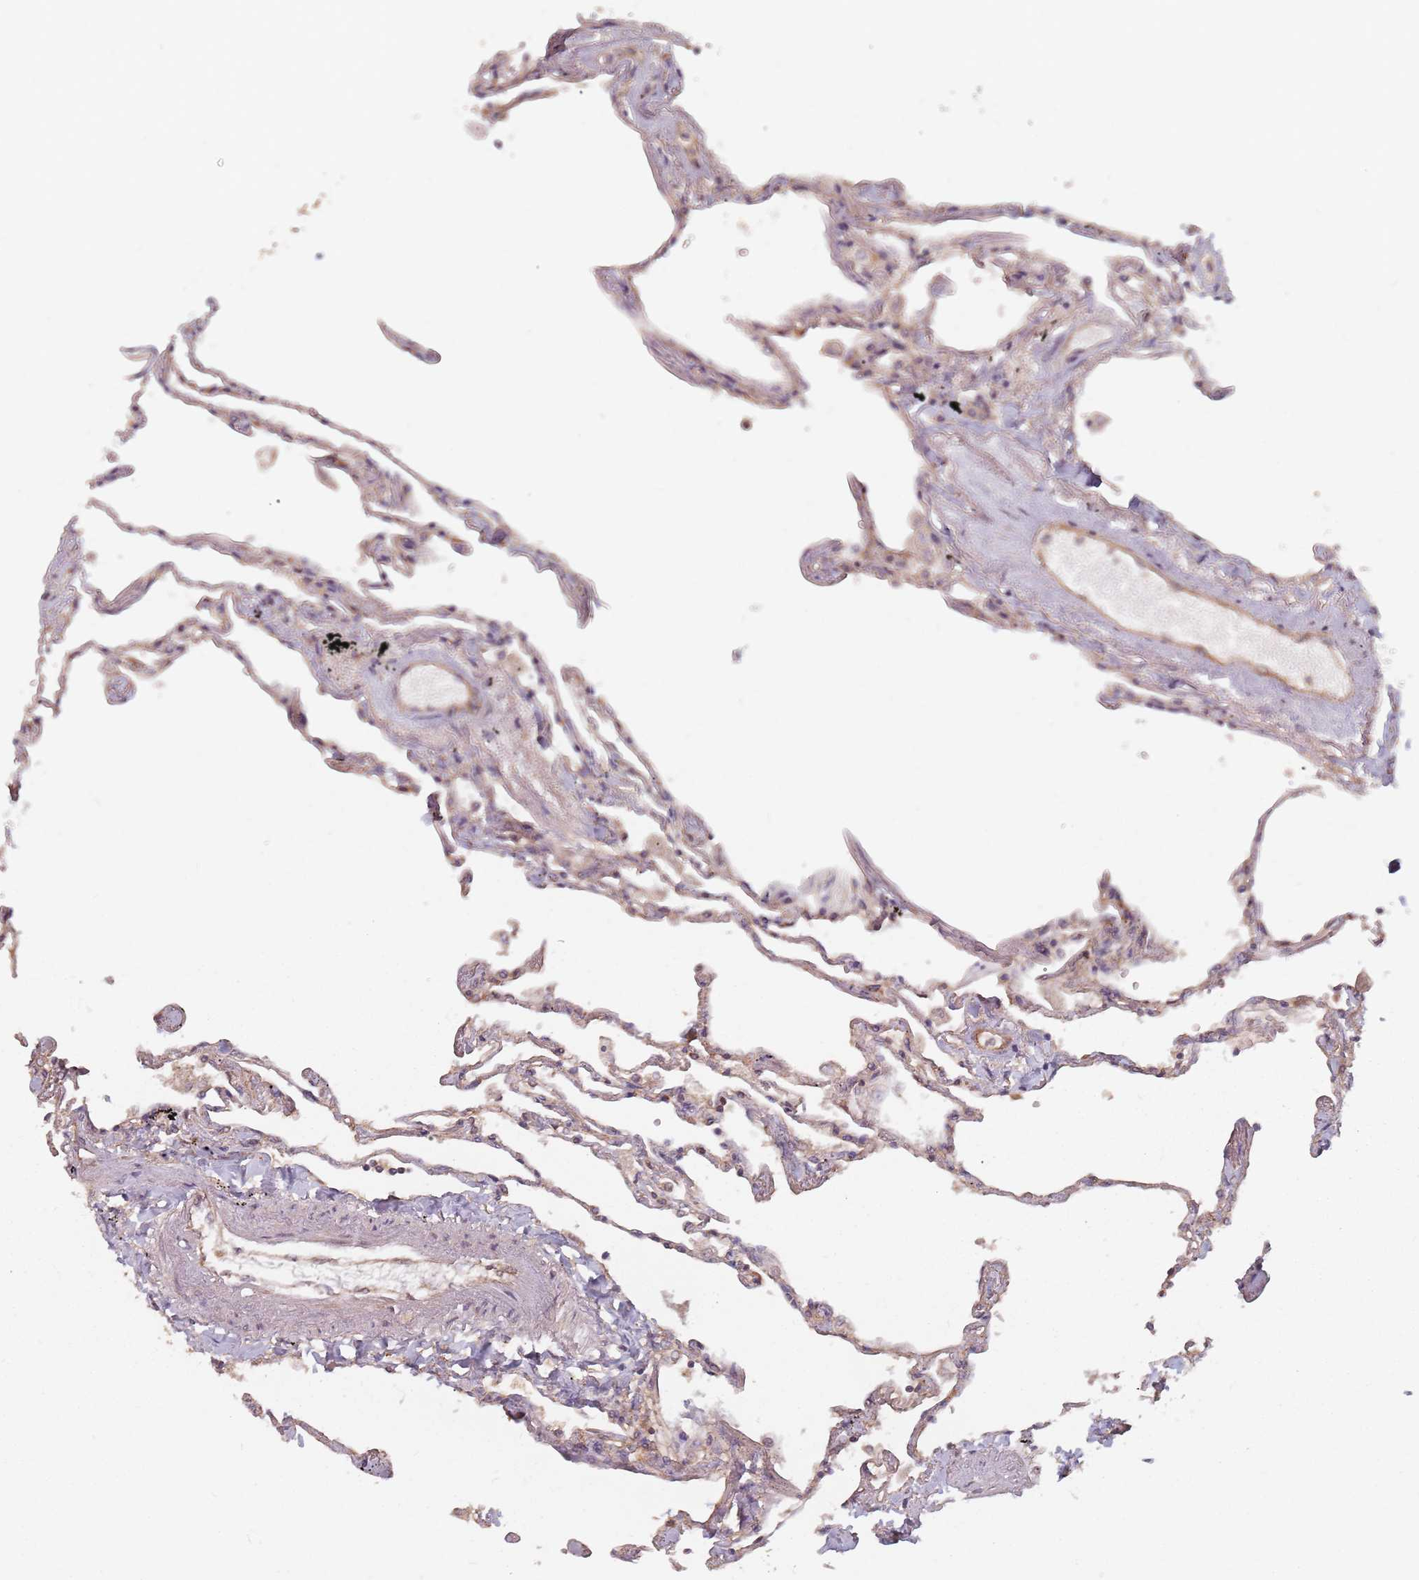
{"staining": {"intensity": "moderate", "quantity": "<25%", "location": "cytoplasmic/membranous"}, "tissue": "lung", "cell_type": "Alveolar cells", "image_type": "normal", "snomed": [{"axis": "morphology", "description": "Normal tissue, NOS"}, {"axis": "topography", "description": "Lung"}], "caption": "Immunohistochemistry image of normal human lung stained for a protein (brown), which exhibits low levels of moderate cytoplasmic/membranous staining in about <25% of alveolar cells.", "gene": "C3orf14", "patient": {"sex": "female", "age": 67}}